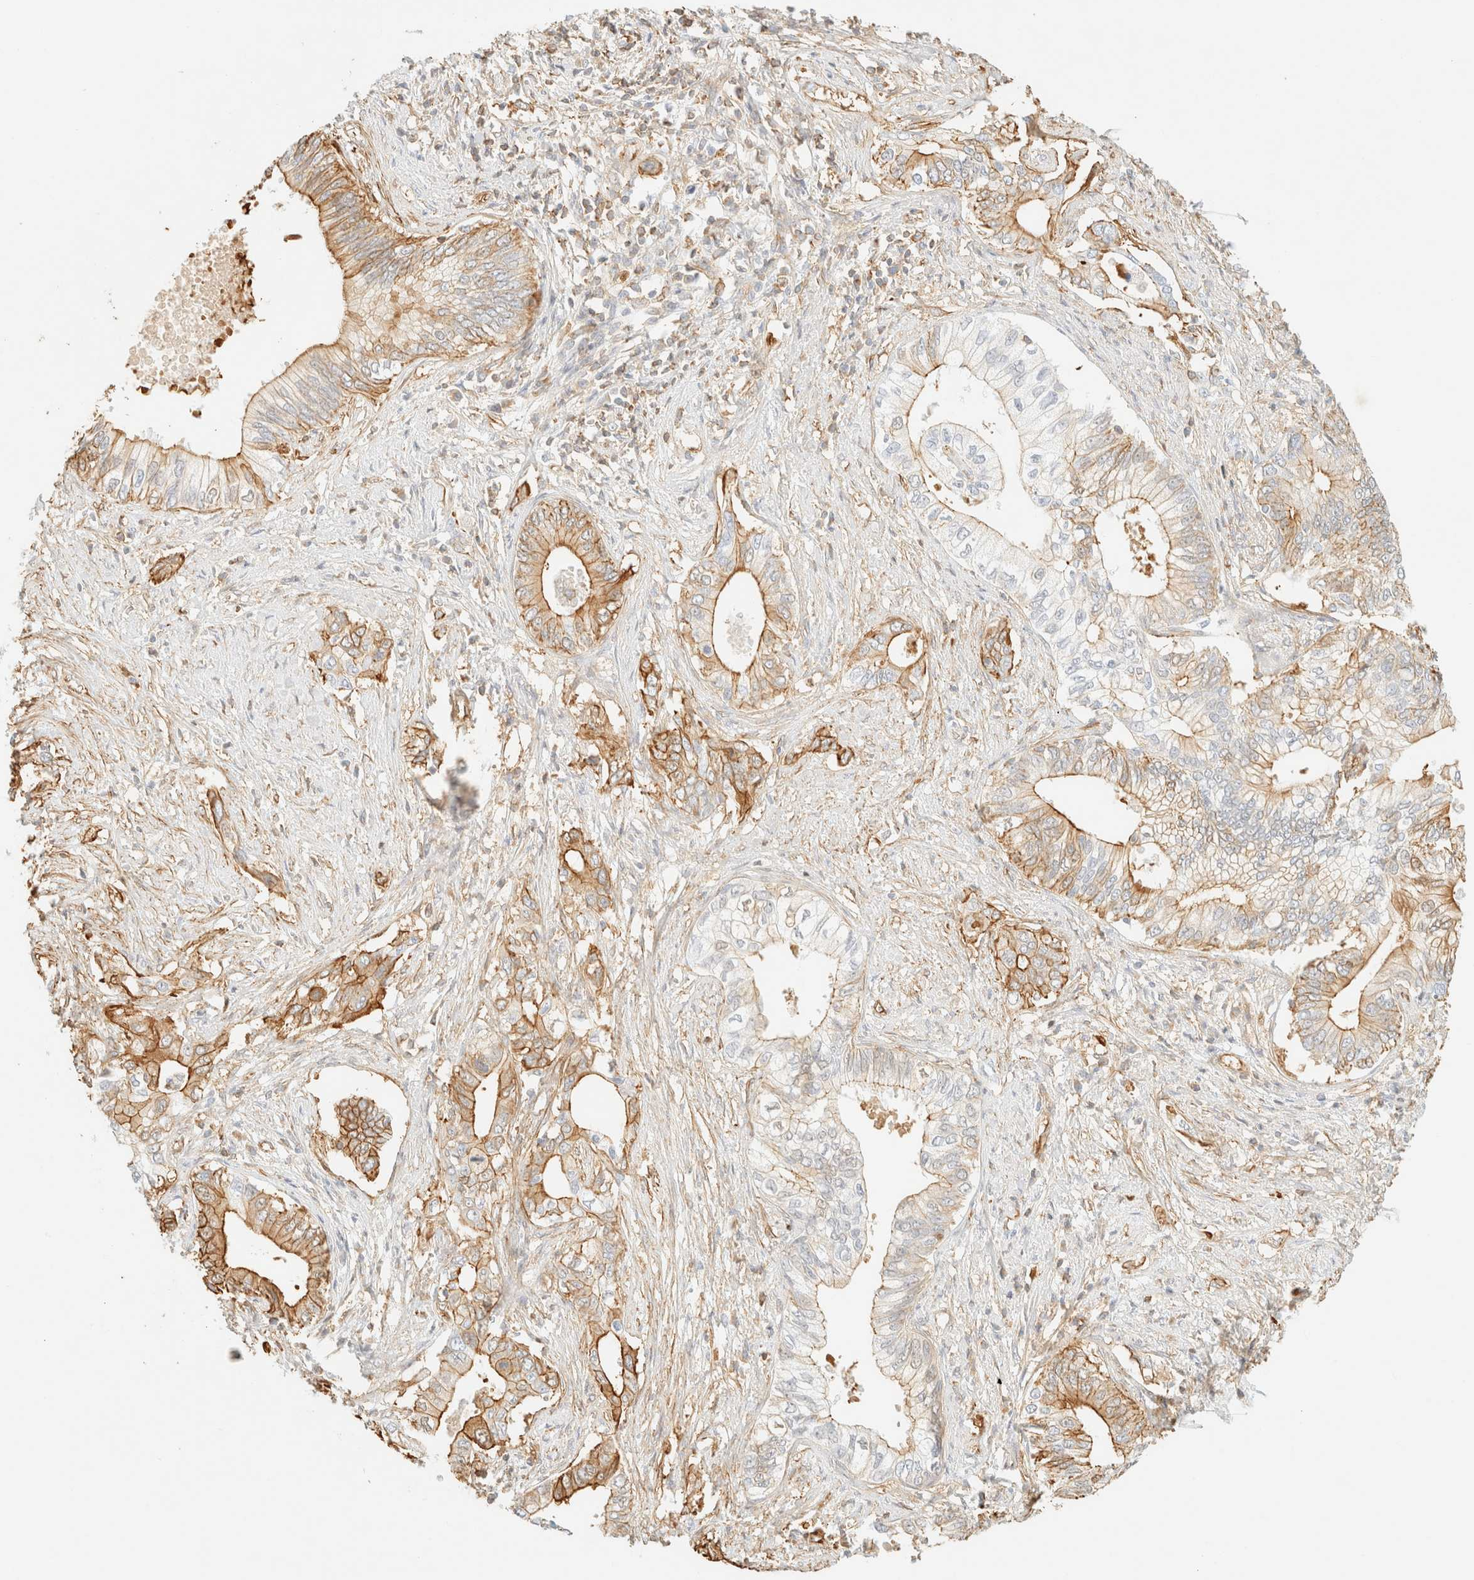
{"staining": {"intensity": "moderate", "quantity": ">75%", "location": "cytoplasmic/membranous"}, "tissue": "pancreatic cancer", "cell_type": "Tumor cells", "image_type": "cancer", "snomed": [{"axis": "morphology", "description": "Normal tissue, NOS"}, {"axis": "morphology", "description": "Adenocarcinoma, NOS"}, {"axis": "topography", "description": "Pancreas"}, {"axis": "topography", "description": "Peripheral nerve tissue"}], "caption": "Moderate cytoplasmic/membranous positivity for a protein is appreciated in approximately >75% of tumor cells of pancreatic cancer using immunohistochemistry (IHC).", "gene": "OTOP2", "patient": {"sex": "male", "age": 59}}